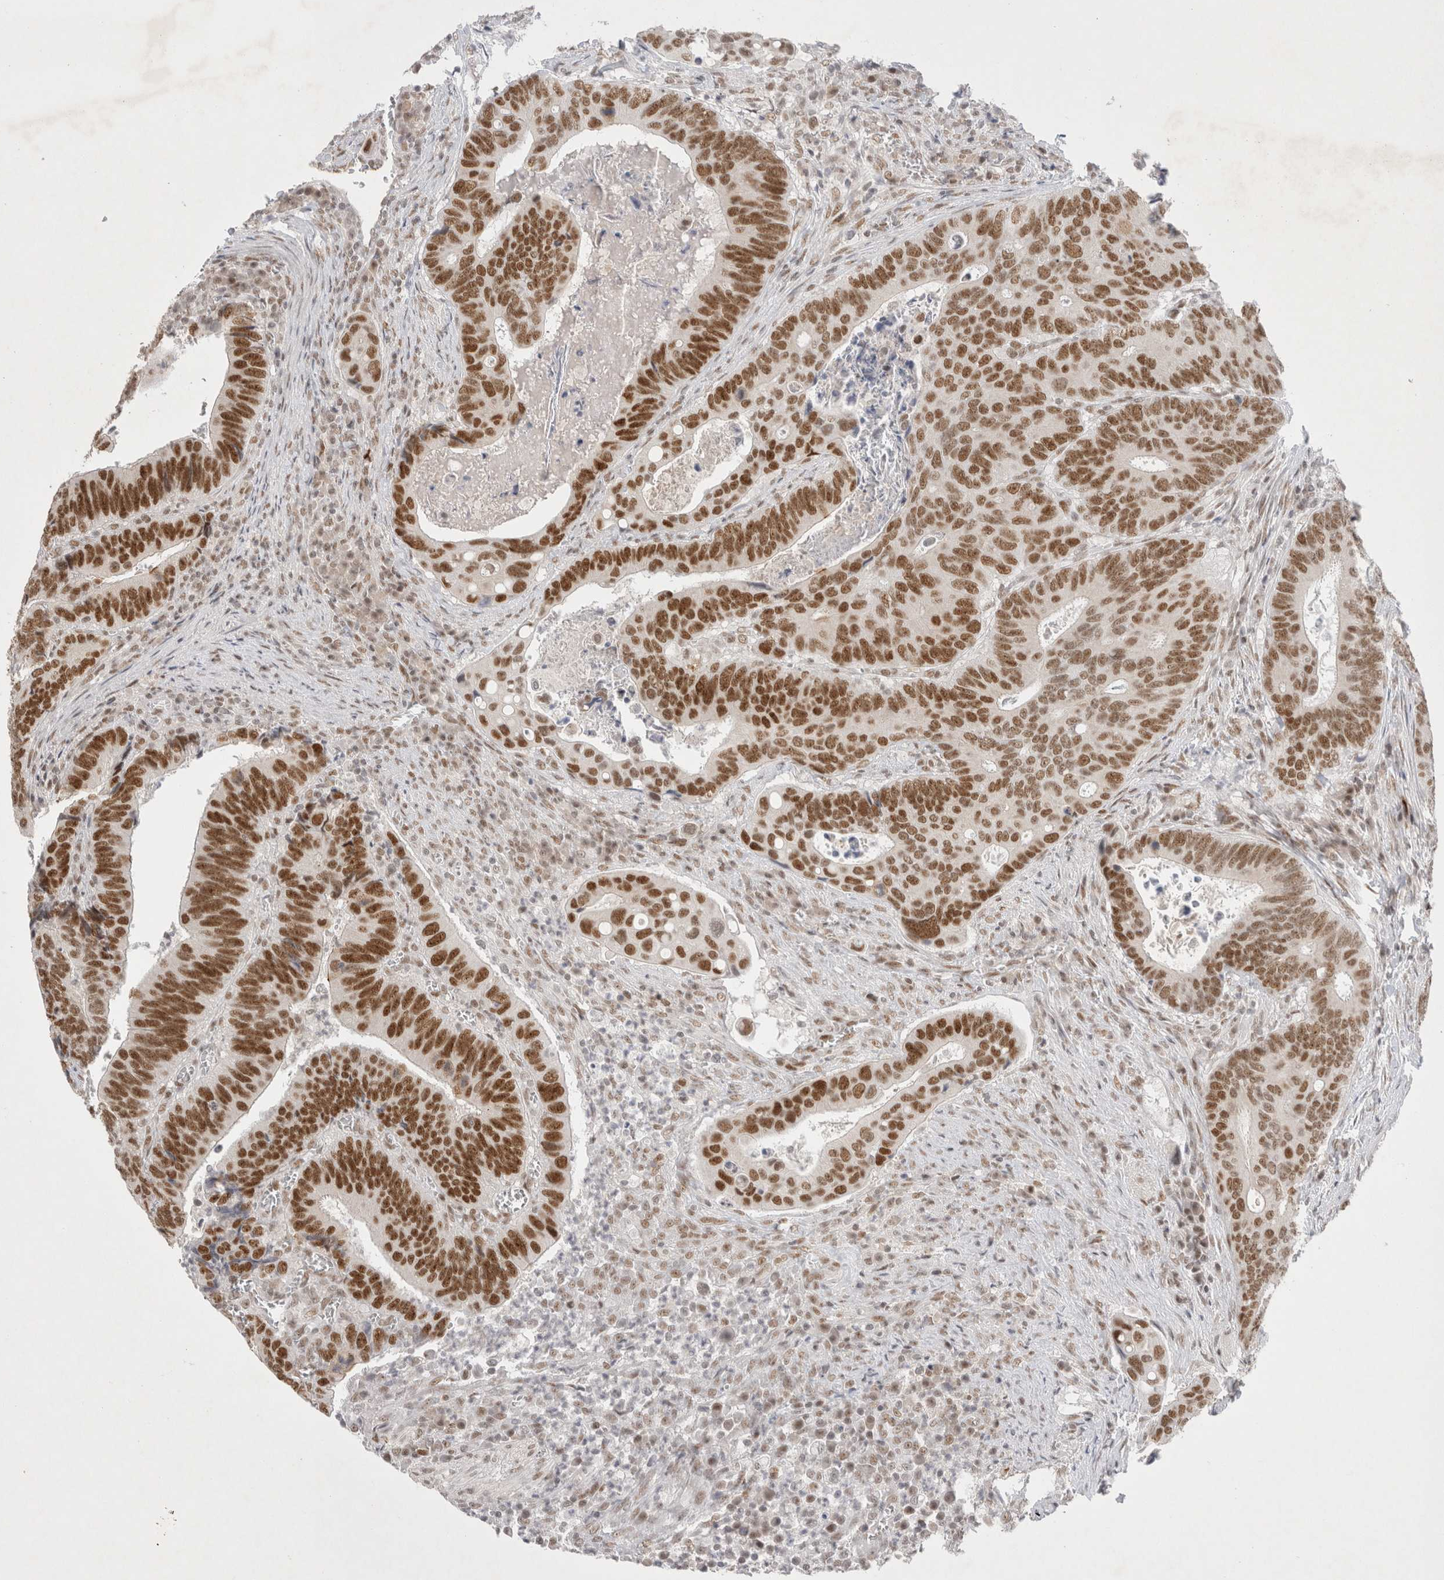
{"staining": {"intensity": "strong", "quantity": ">75%", "location": "nuclear"}, "tissue": "colorectal cancer", "cell_type": "Tumor cells", "image_type": "cancer", "snomed": [{"axis": "morphology", "description": "Inflammation, NOS"}, {"axis": "morphology", "description": "Adenocarcinoma, NOS"}, {"axis": "topography", "description": "Colon"}], "caption": "Protein expression by immunohistochemistry exhibits strong nuclear positivity in about >75% of tumor cells in adenocarcinoma (colorectal). Ihc stains the protein in brown and the nuclei are stained blue.", "gene": "RECQL4", "patient": {"sex": "male", "age": 72}}